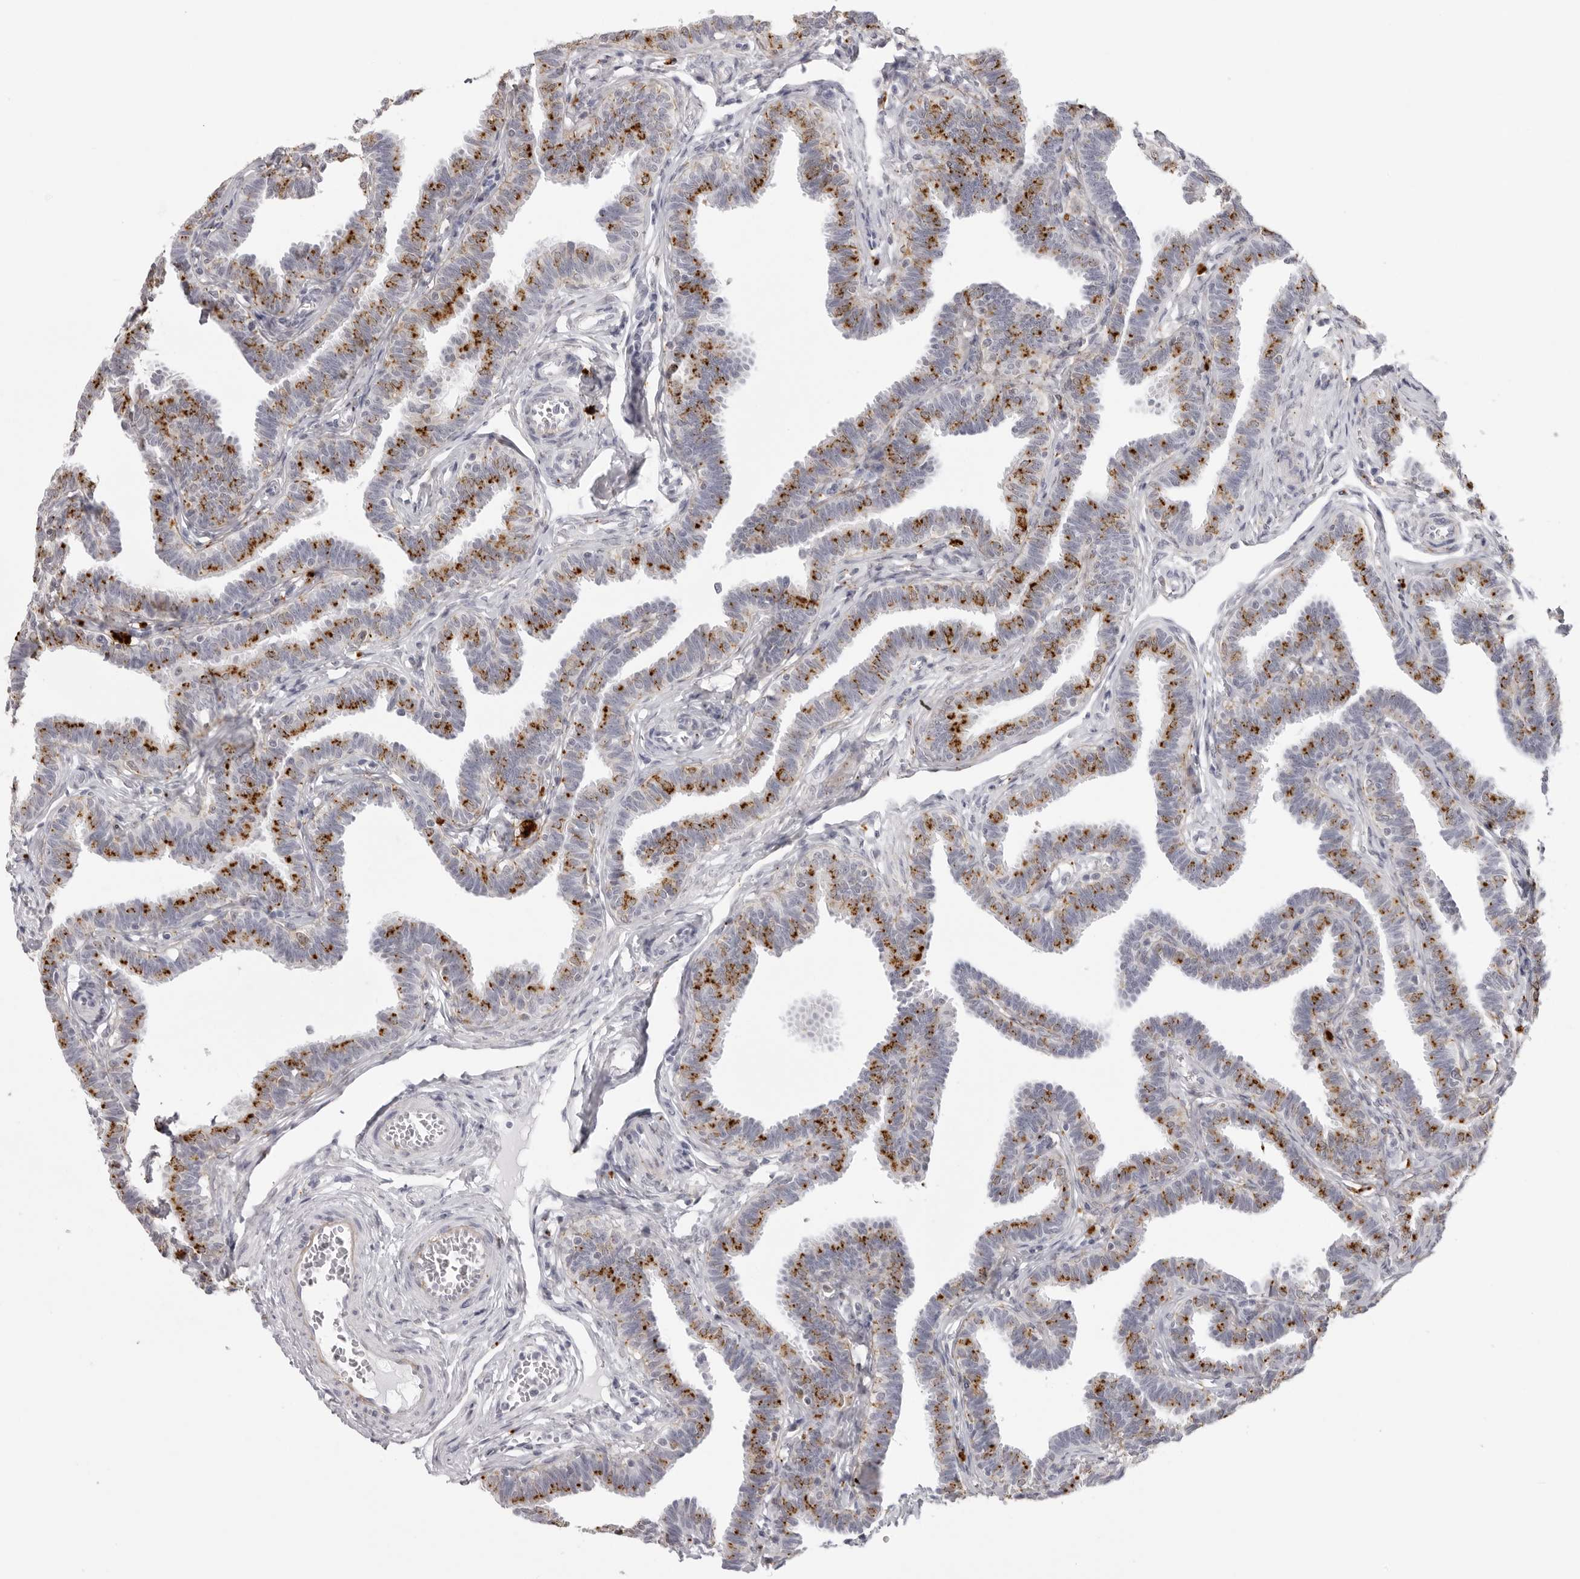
{"staining": {"intensity": "strong", "quantity": "25%-75%", "location": "cytoplasmic/membranous"}, "tissue": "fallopian tube", "cell_type": "Glandular cells", "image_type": "normal", "snomed": [{"axis": "morphology", "description": "Normal tissue, NOS"}, {"axis": "topography", "description": "Fallopian tube"}, {"axis": "topography", "description": "Ovary"}], "caption": "The immunohistochemical stain labels strong cytoplasmic/membranous expression in glandular cells of unremarkable fallopian tube. The staining was performed using DAB to visualize the protein expression in brown, while the nuclei were stained in blue with hematoxylin (Magnification: 20x).", "gene": "IL25", "patient": {"sex": "female", "age": 23}}